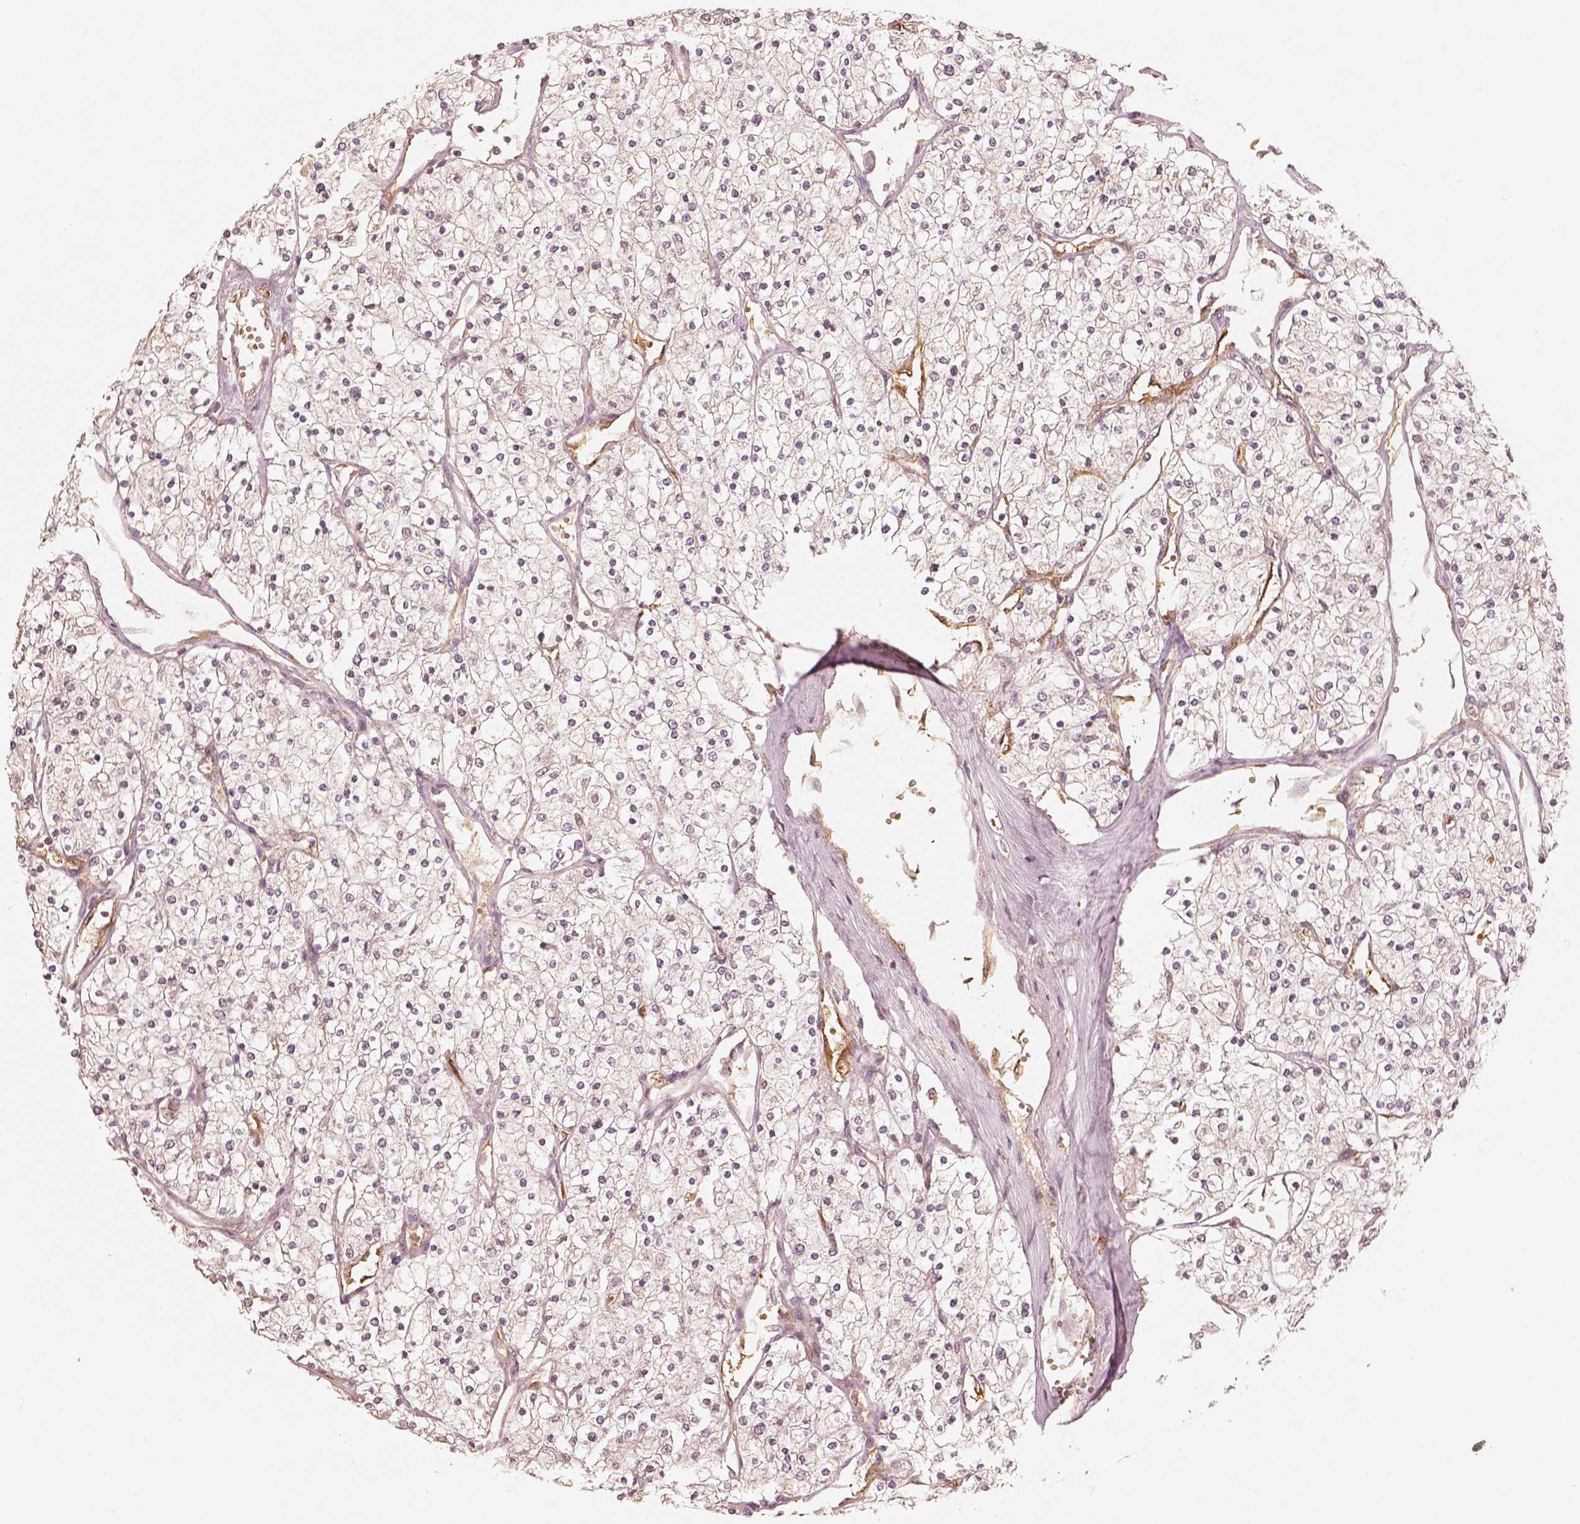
{"staining": {"intensity": "negative", "quantity": "none", "location": "none"}, "tissue": "renal cancer", "cell_type": "Tumor cells", "image_type": "cancer", "snomed": [{"axis": "morphology", "description": "Adenocarcinoma, NOS"}, {"axis": "topography", "description": "Kidney"}], "caption": "This is an immunohistochemistry (IHC) histopathology image of renal cancer. There is no positivity in tumor cells.", "gene": "FSCN1", "patient": {"sex": "male", "age": 80}}